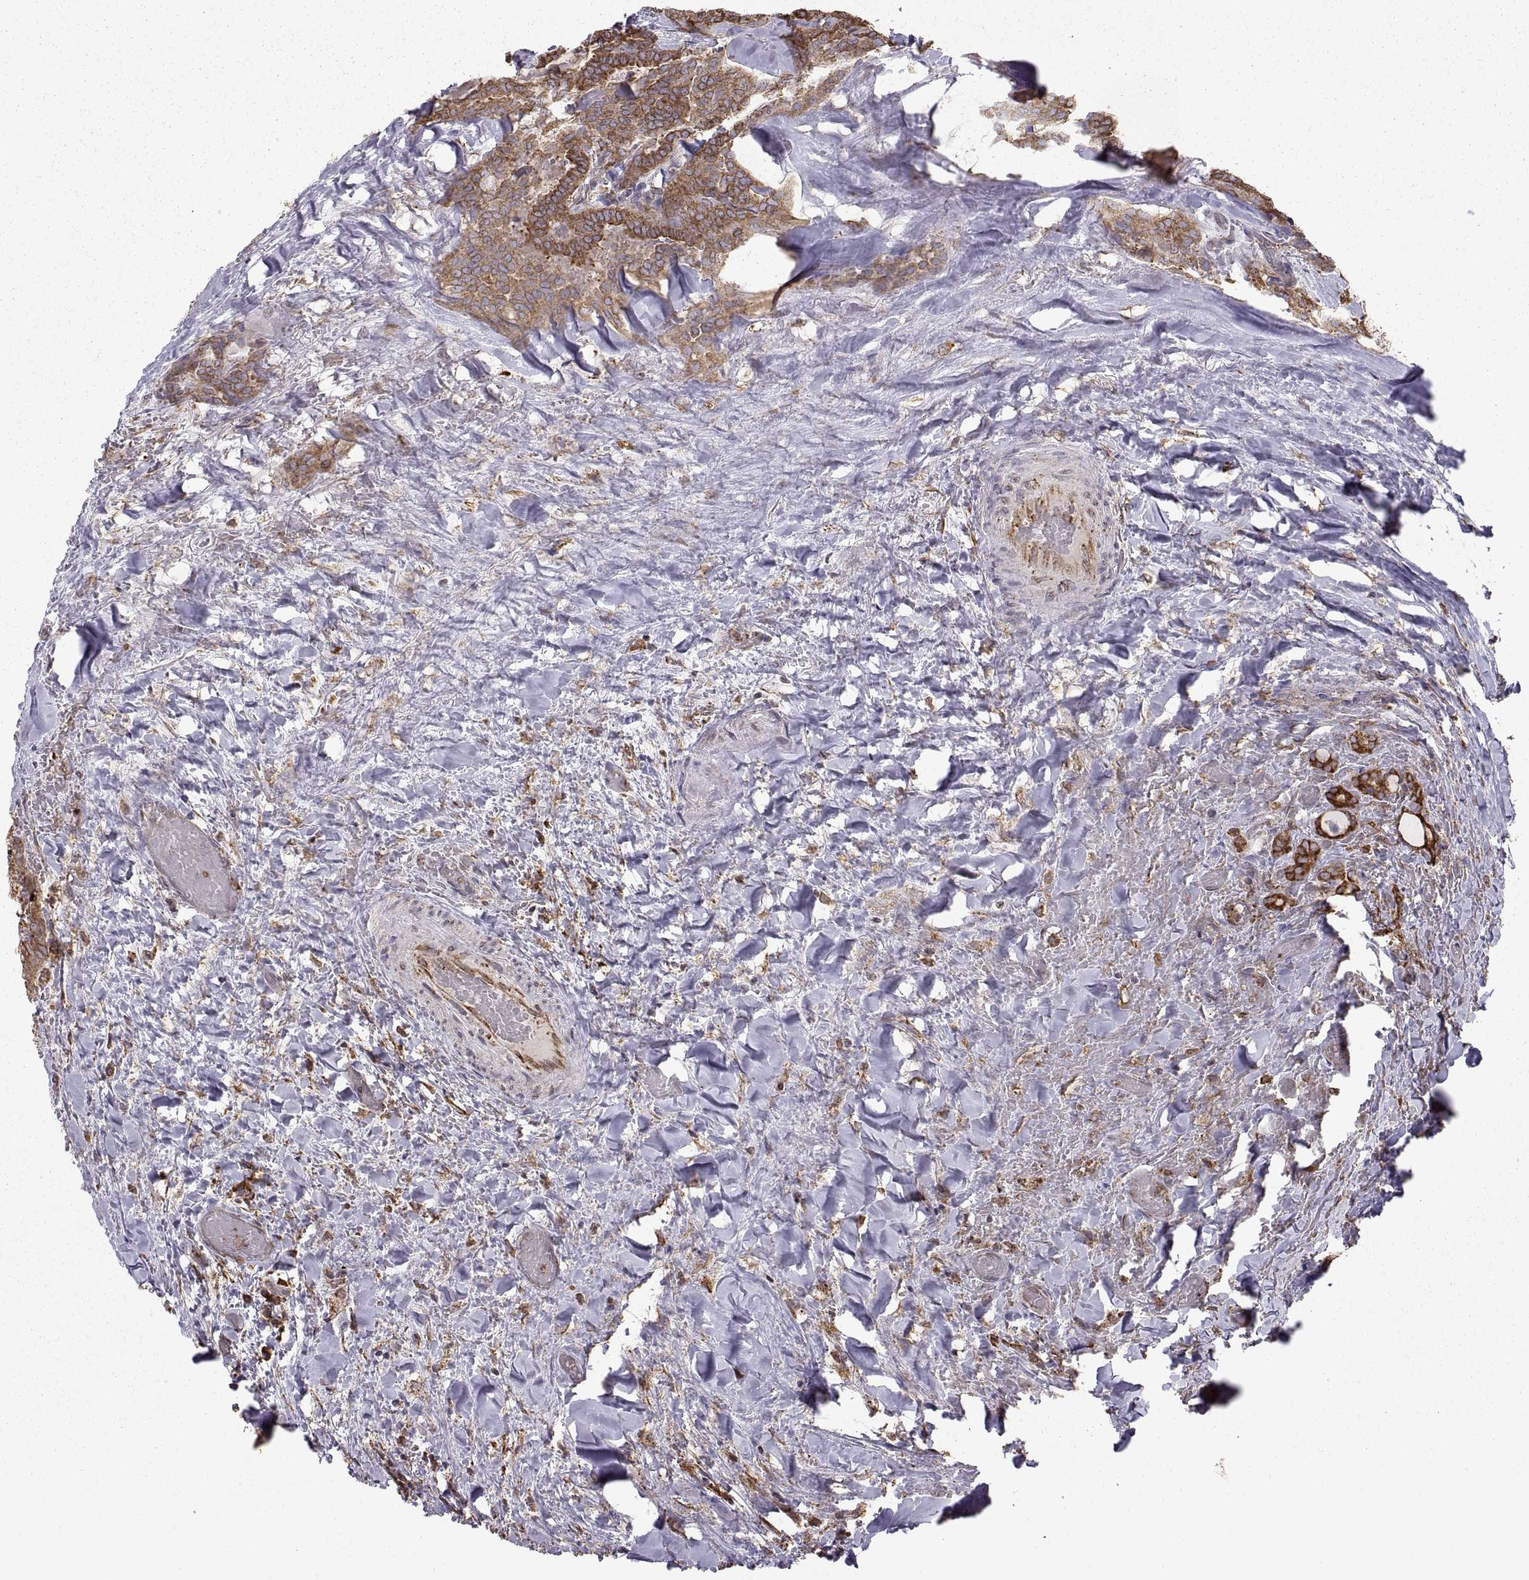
{"staining": {"intensity": "strong", "quantity": ">75%", "location": "cytoplasmic/membranous"}, "tissue": "thyroid cancer", "cell_type": "Tumor cells", "image_type": "cancer", "snomed": [{"axis": "morphology", "description": "Papillary adenocarcinoma, NOS"}, {"axis": "topography", "description": "Thyroid gland"}], "caption": "A brown stain highlights strong cytoplasmic/membranous staining of a protein in papillary adenocarcinoma (thyroid) tumor cells.", "gene": "PDIA3", "patient": {"sex": "female", "age": 39}}